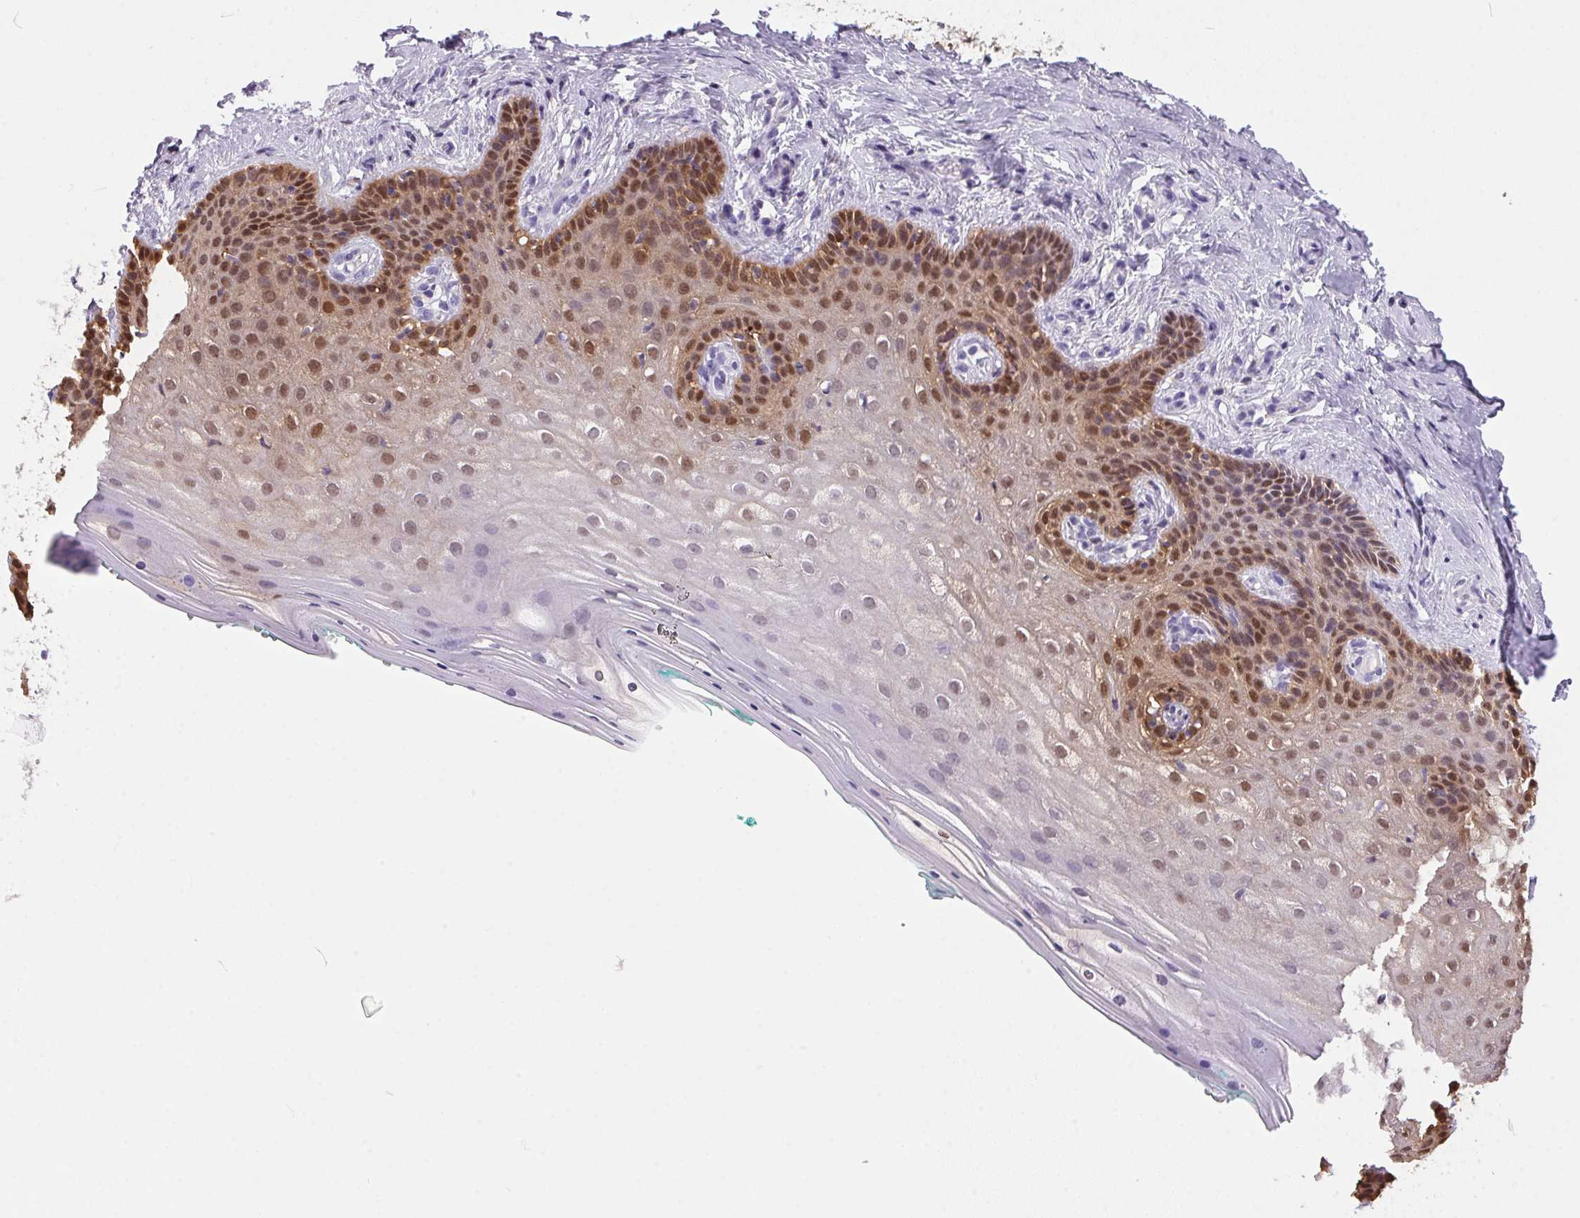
{"staining": {"intensity": "moderate", "quantity": "25%-75%", "location": "nuclear"}, "tissue": "vagina", "cell_type": "Squamous epithelial cells", "image_type": "normal", "snomed": [{"axis": "morphology", "description": "Normal tissue, NOS"}, {"axis": "topography", "description": "Vagina"}], "caption": "Immunohistochemical staining of normal vagina reveals moderate nuclear protein positivity in about 25%-75% of squamous epithelial cells.", "gene": "S100A2", "patient": {"sex": "female", "age": 45}}